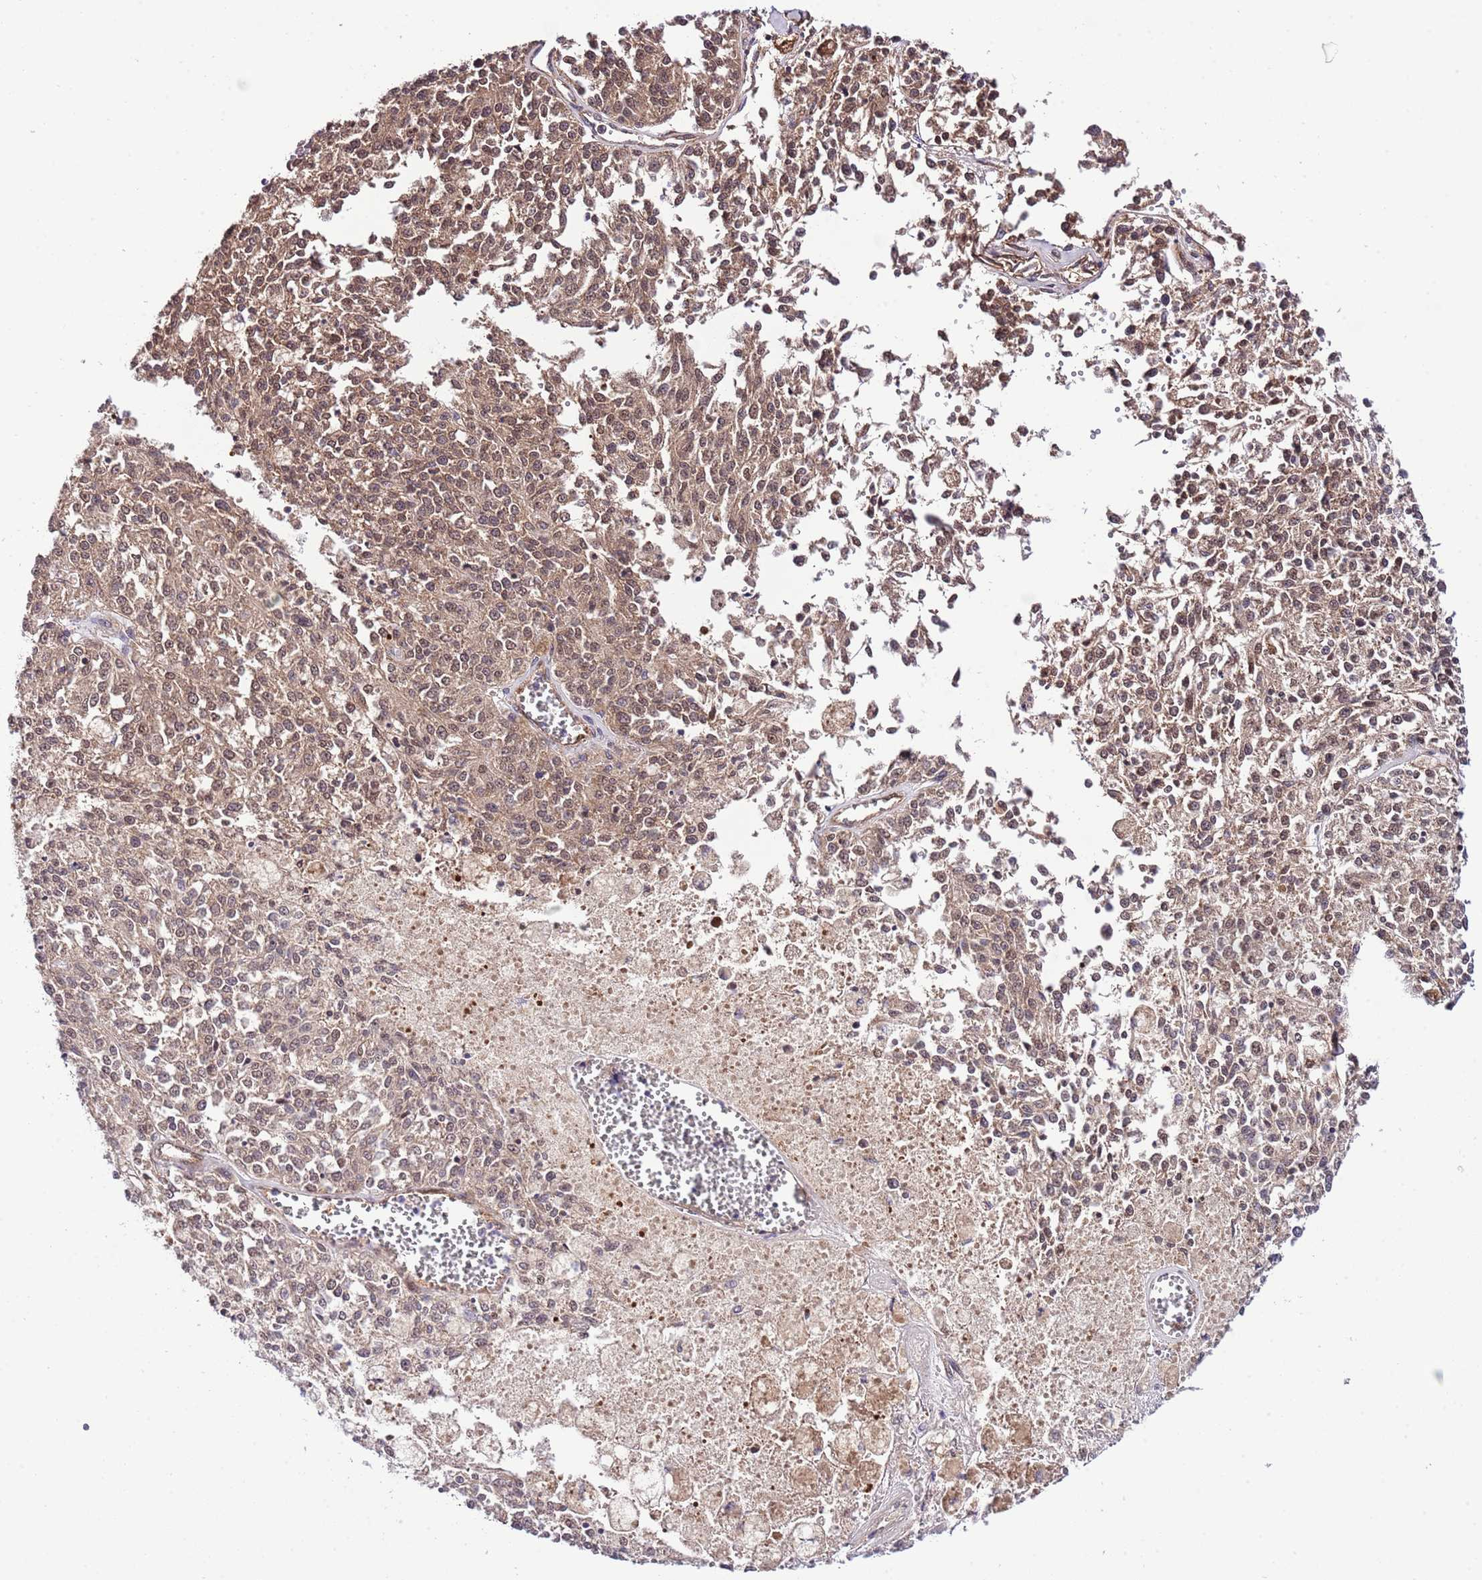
{"staining": {"intensity": "weak", "quantity": "25%-75%", "location": "cytoplasmic/membranous,nuclear"}, "tissue": "melanoma", "cell_type": "Tumor cells", "image_type": "cancer", "snomed": [{"axis": "morphology", "description": "Malignant melanoma, NOS"}, {"axis": "topography", "description": "Skin"}], "caption": "DAB immunohistochemical staining of melanoma displays weak cytoplasmic/membranous and nuclear protein expression in approximately 25%-75% of tumor cells.", "gene": "DONSON", "patient": {"sex": "female", "age": 64}}